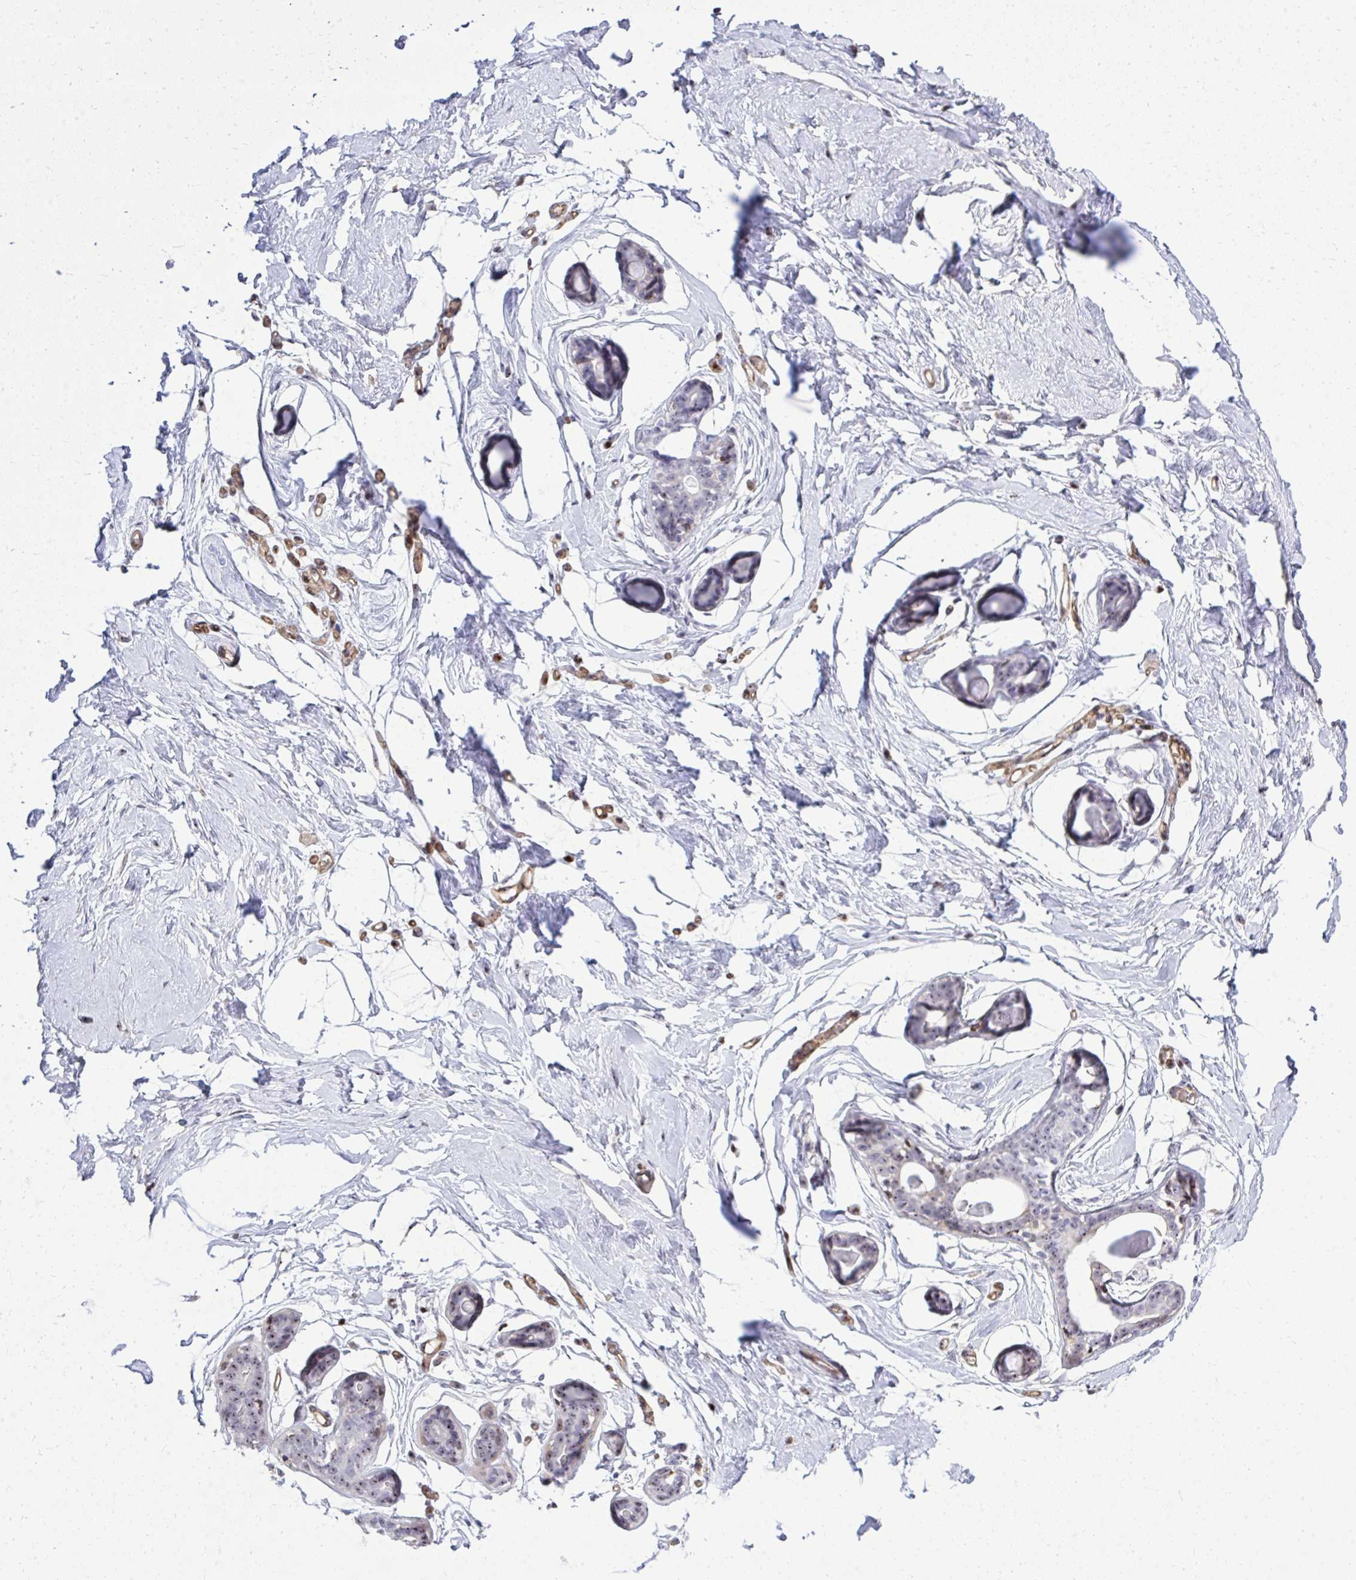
{"staining": {"intensity": "negative", "quantity": "none", "location": "none"}, "tissue": "breast", "cell_type": "Adipocytes", "image_type": "normal", "snomed": [{"axis": "morphology", "description": "Normal tissue, NOS"}, {"axis": "topography", "description": "Breast"}], "caption": "Immunohistochemistry image of benign breast: human breast stained with DAB displays no significant protein positivity in adipocytes.", "gene": "FOXN3", "patient": {"sex": "female", "age": 45}}